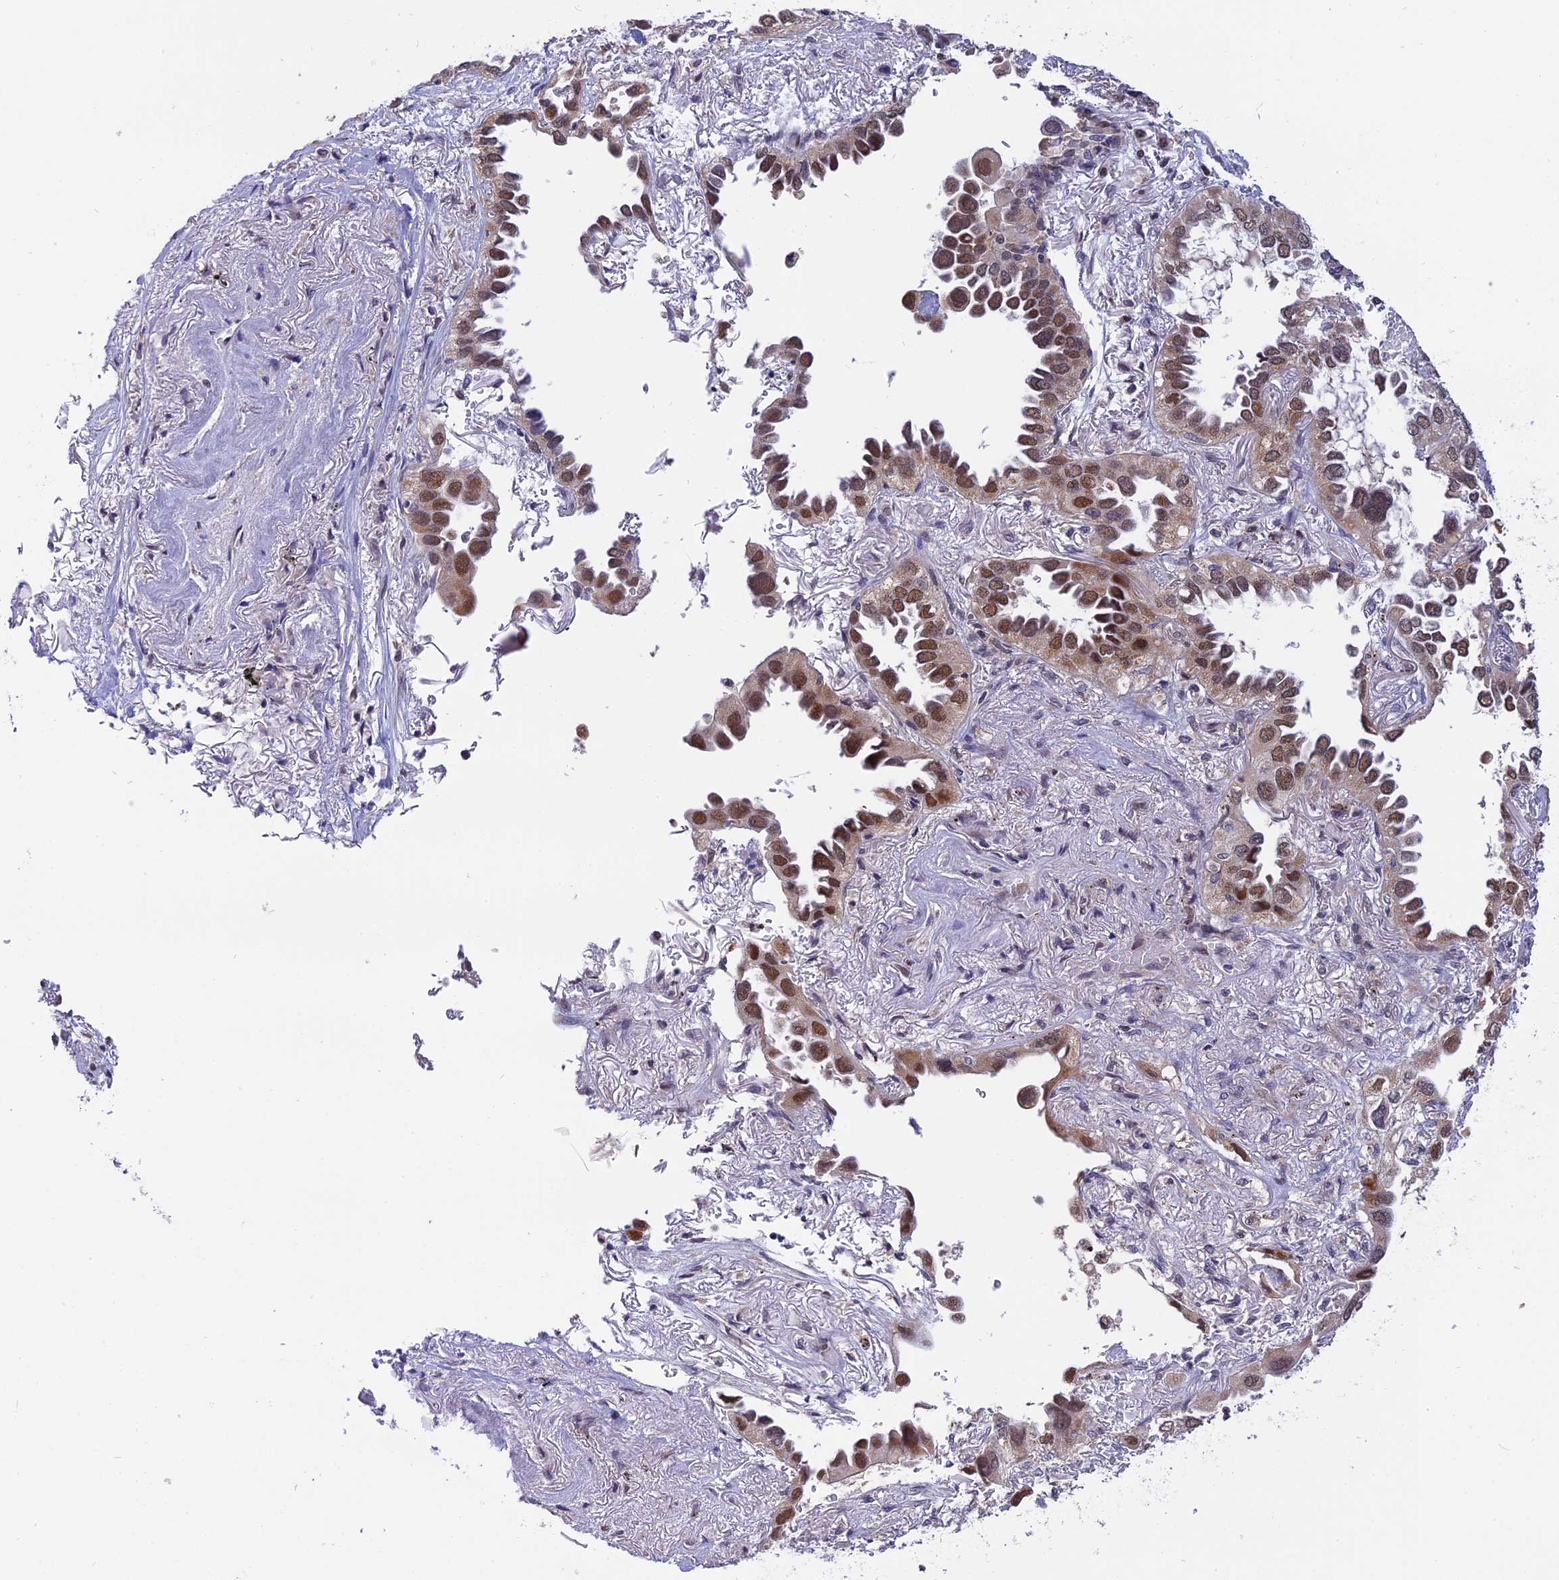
{"staining": {"intensity": "moderate", "quantity": ">75%", "location": "cytoplasmic/membranous,nuclear"}, "tissue": "lung cancer", "cell_type": "Tumor cells", "image_type": "cancer", "snomed": [{"axis": "morphology", "description": "Adenocarcinoma, NOS"}, {"axis": "topography", "description": "Lung"}], "caption": "The photomicrograph reveals staining of lung cancer (adenocarcinoma), revealing moderate cytoplasmic/membranous and nuclear protein positivity (brown color) within tumor cells.", "gene": "KCTD14", "patient": {"sex": "female", "age": 76}}